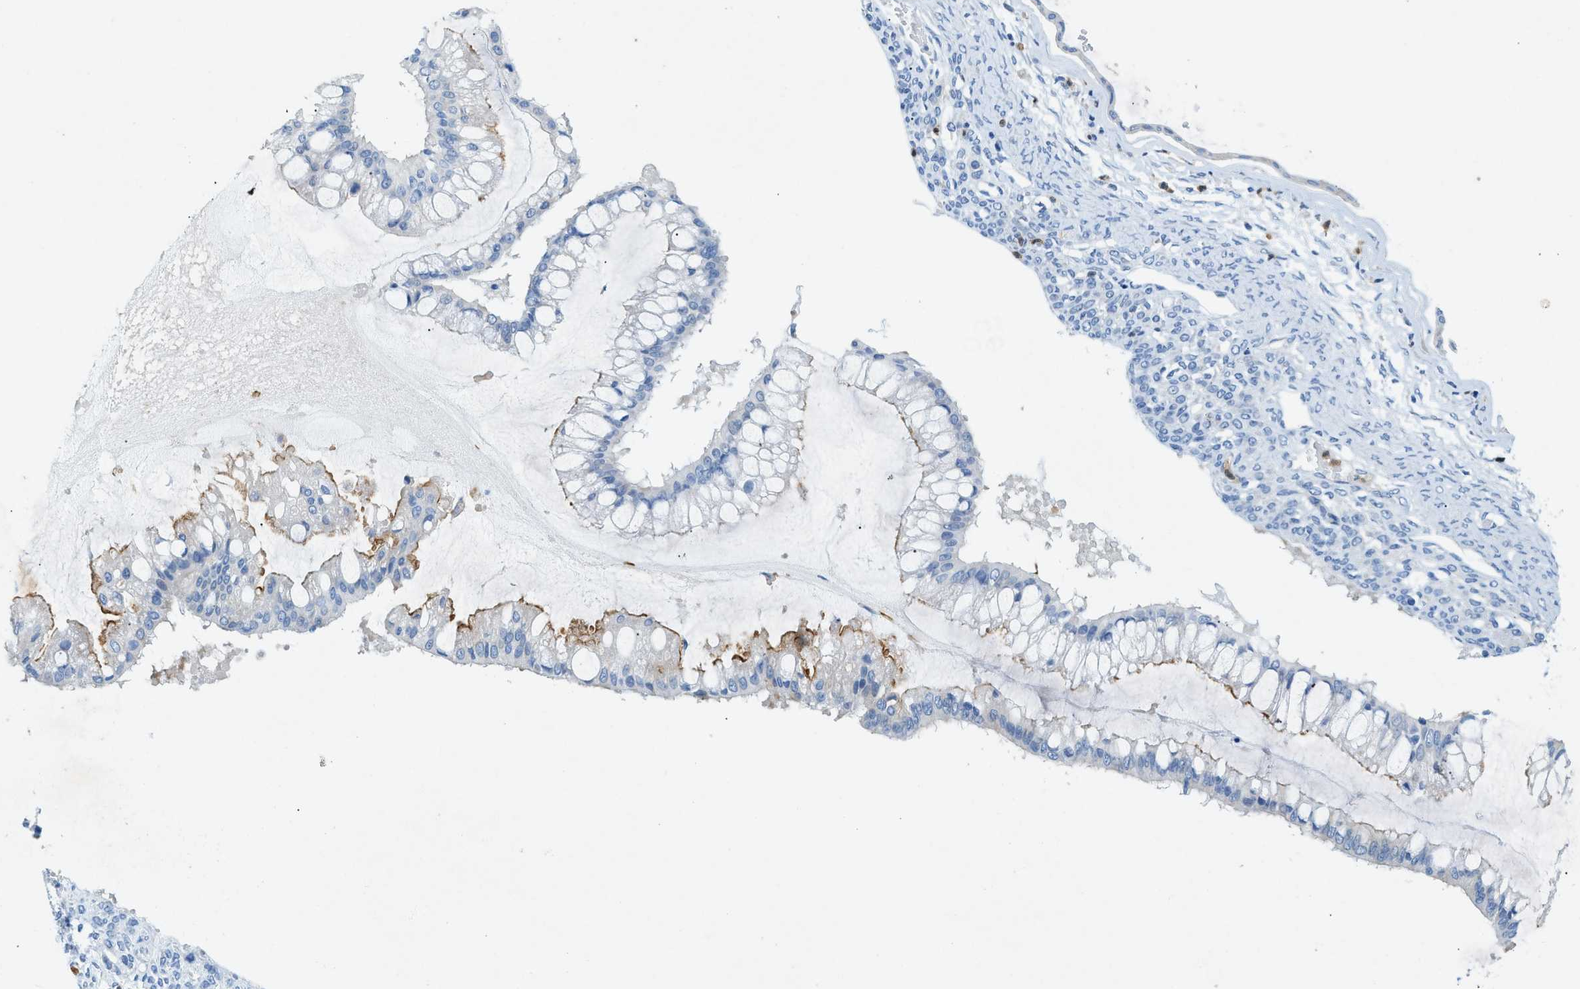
{"staining": {"intensity": "moderate", "quantity": "<25%", "location": "cytoplasmic/membranous"}, "tissue": "ovarian cancer", "cell_type": "Tumor cells", "image_type": "cancer", "snomed": [{"axis": "morphology", "description": "Cystadenocarcinoma, mucinous, NOS"}, {"axis": "topography", "description": "Ovary"}], "caption": "Moderate cytoplasmic/membranous protein positivity is seen in about <25% of tumor cells in mucinous cystadenocarcinoma (ovarian).", "gene": "ZDHHC13", "patient": {"sex": "female", "age": 73}}